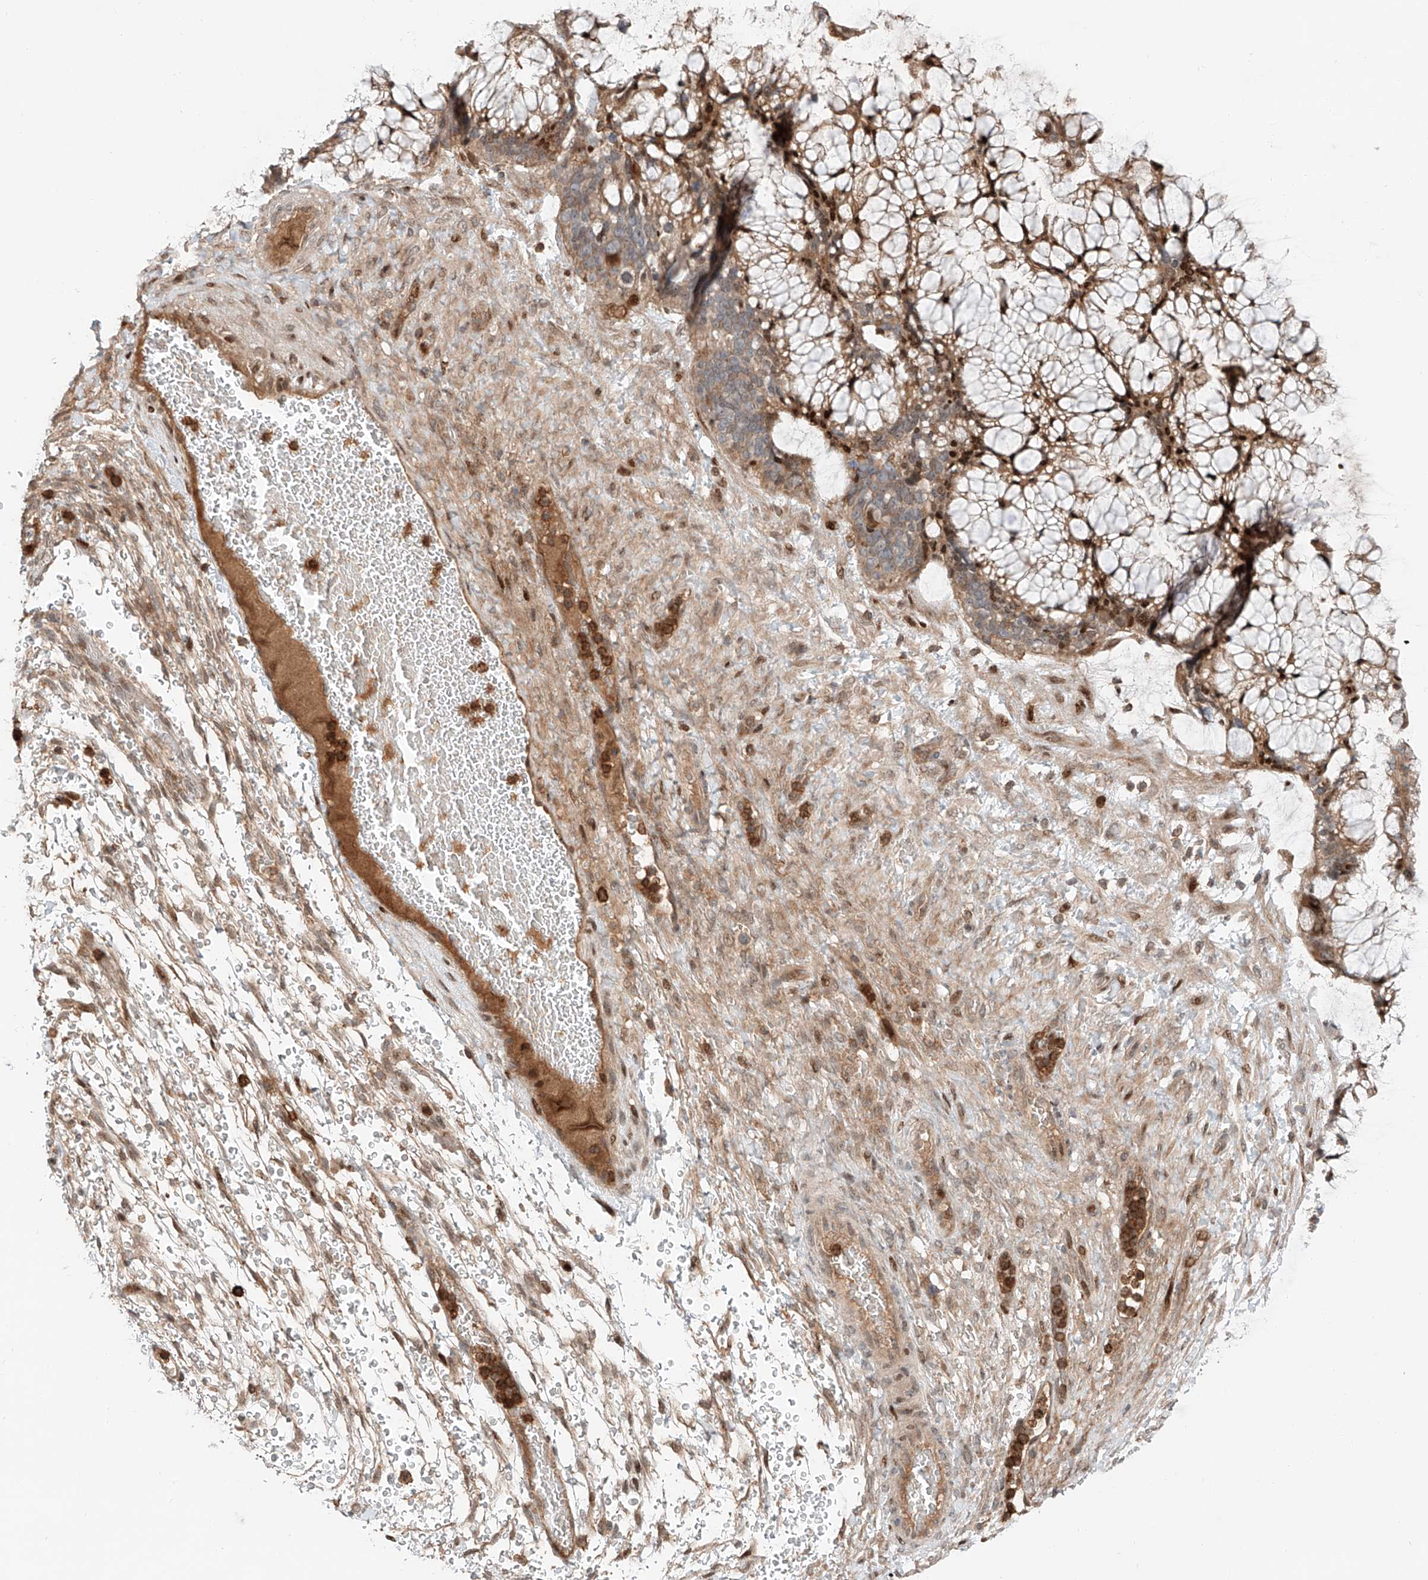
{"staining": {"intensity": "moderate", "quantity": "25%-75%", "location": "cytoplasmic/membranous,nuclear"}, "tissue": "ovarian cancer", "cell_type": "Tumor cells", "image_type": "cancer", "snomed": [{"axis": "morphology", "description": "Cystadenocarcinoma, mucinous, NOS"}, {"axis": "topography", "description": "Ovary"}], "caption": "High-power microscopy captured an immunohistochemistry micrograph of mucinous cystadenocarcinoma (ovarian), revealing moderate cytoplasmic/membranous and nuclear expression in about 25%-75% of tumor cells.", "gene": "CEP162", "patient": {"sex": "female", "age": 37}}